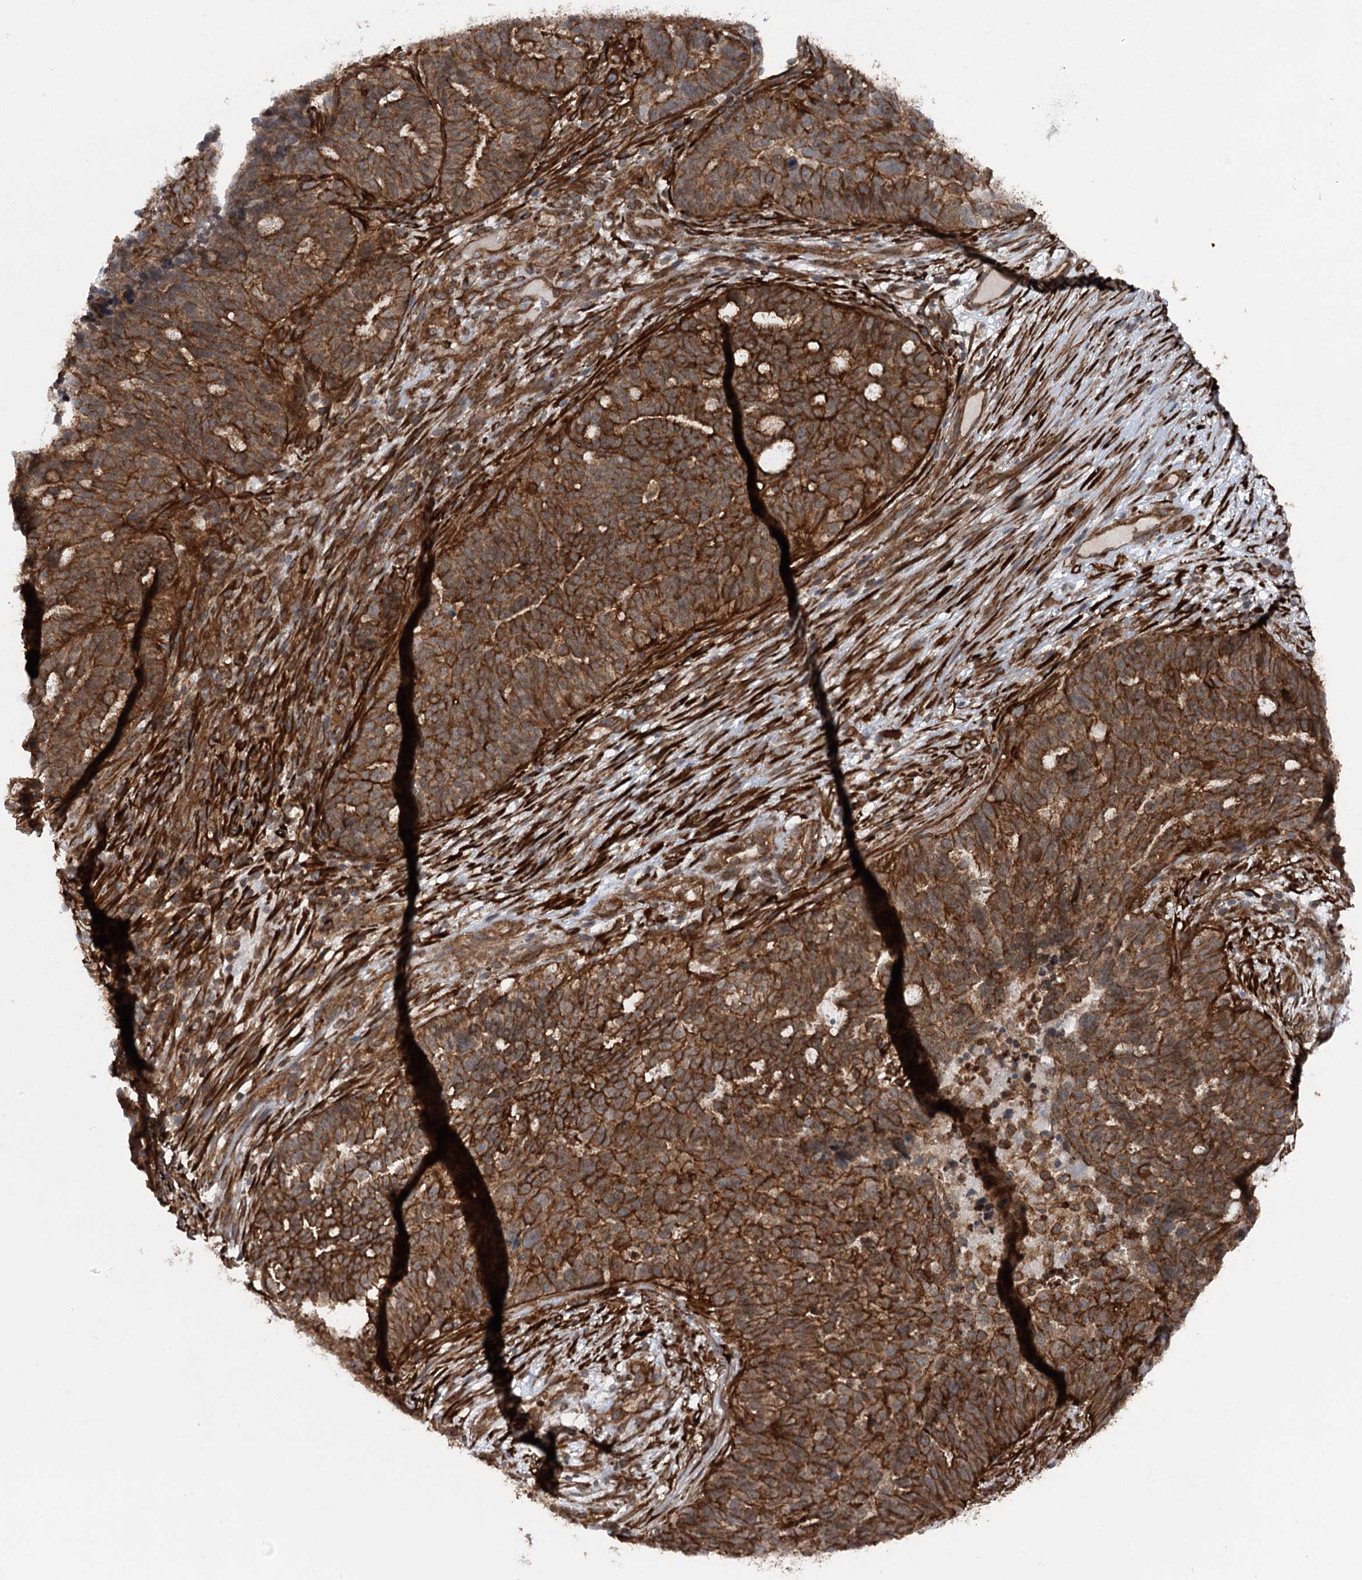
{"staining": {"intensity": "strong", "quantity": ">75%", "location": "cytoplasmic/membranous"}, "tissue": "ovarian cancer", "cell_type": "Tumor cells", "image_type": "cancer", "snomed": [{"axis": "morphology", "description": "Cystadenocarcinoma, serous, NOS"}, {"axis": "topography", "description": "Ovary"}], "caption": "Ovarian cancer was stained to show a protein in brown. There is high levels of strong cytoplasmic/membranous staining in about >75% of tumor cells. (DAB IHC with brightfield microscopy, high magnification).", "gene": "IQSEC1", "patient": {"sex": "female", "age": 59}}